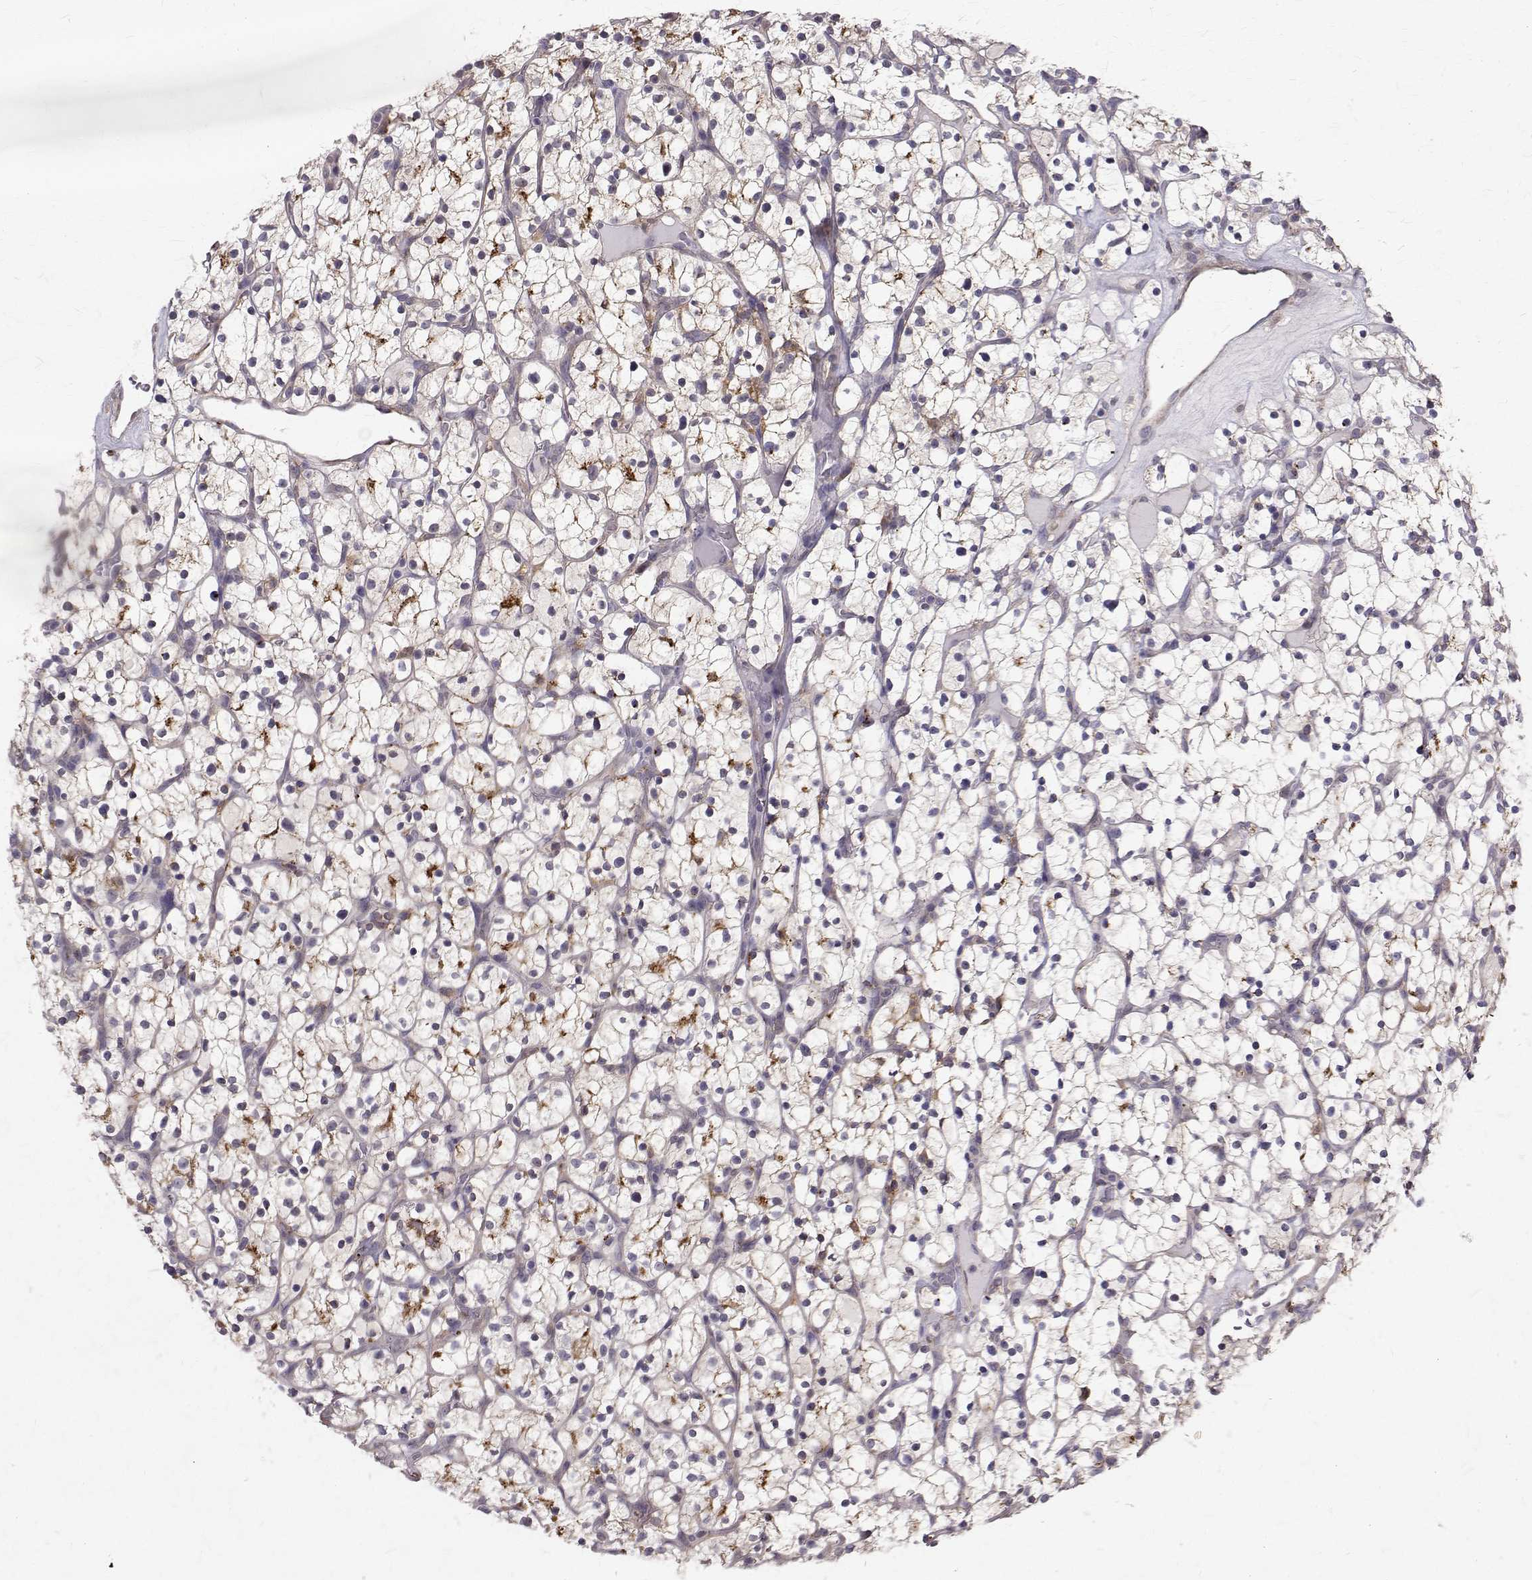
{"staining": {"intensity": "negative", "quantity": "none", "location": "none"}, "tissue": "renal cancer", "cell_type": "Tumor cells", "image_type": "cancer", "snomed": [{"axis": "morphology", "description": "Adenocarcinoma, NOS"}, {"axis": "topography", "description": "Kidney"}], "caption": "DAB (3,3'-diaminobenzidine) immunohistochemical staining of human adenocarcinoma (renal) displays no significant positivity in tumor cells.", "gene": "CCDC89", "patient": {"sex": "female", "age": 64}}